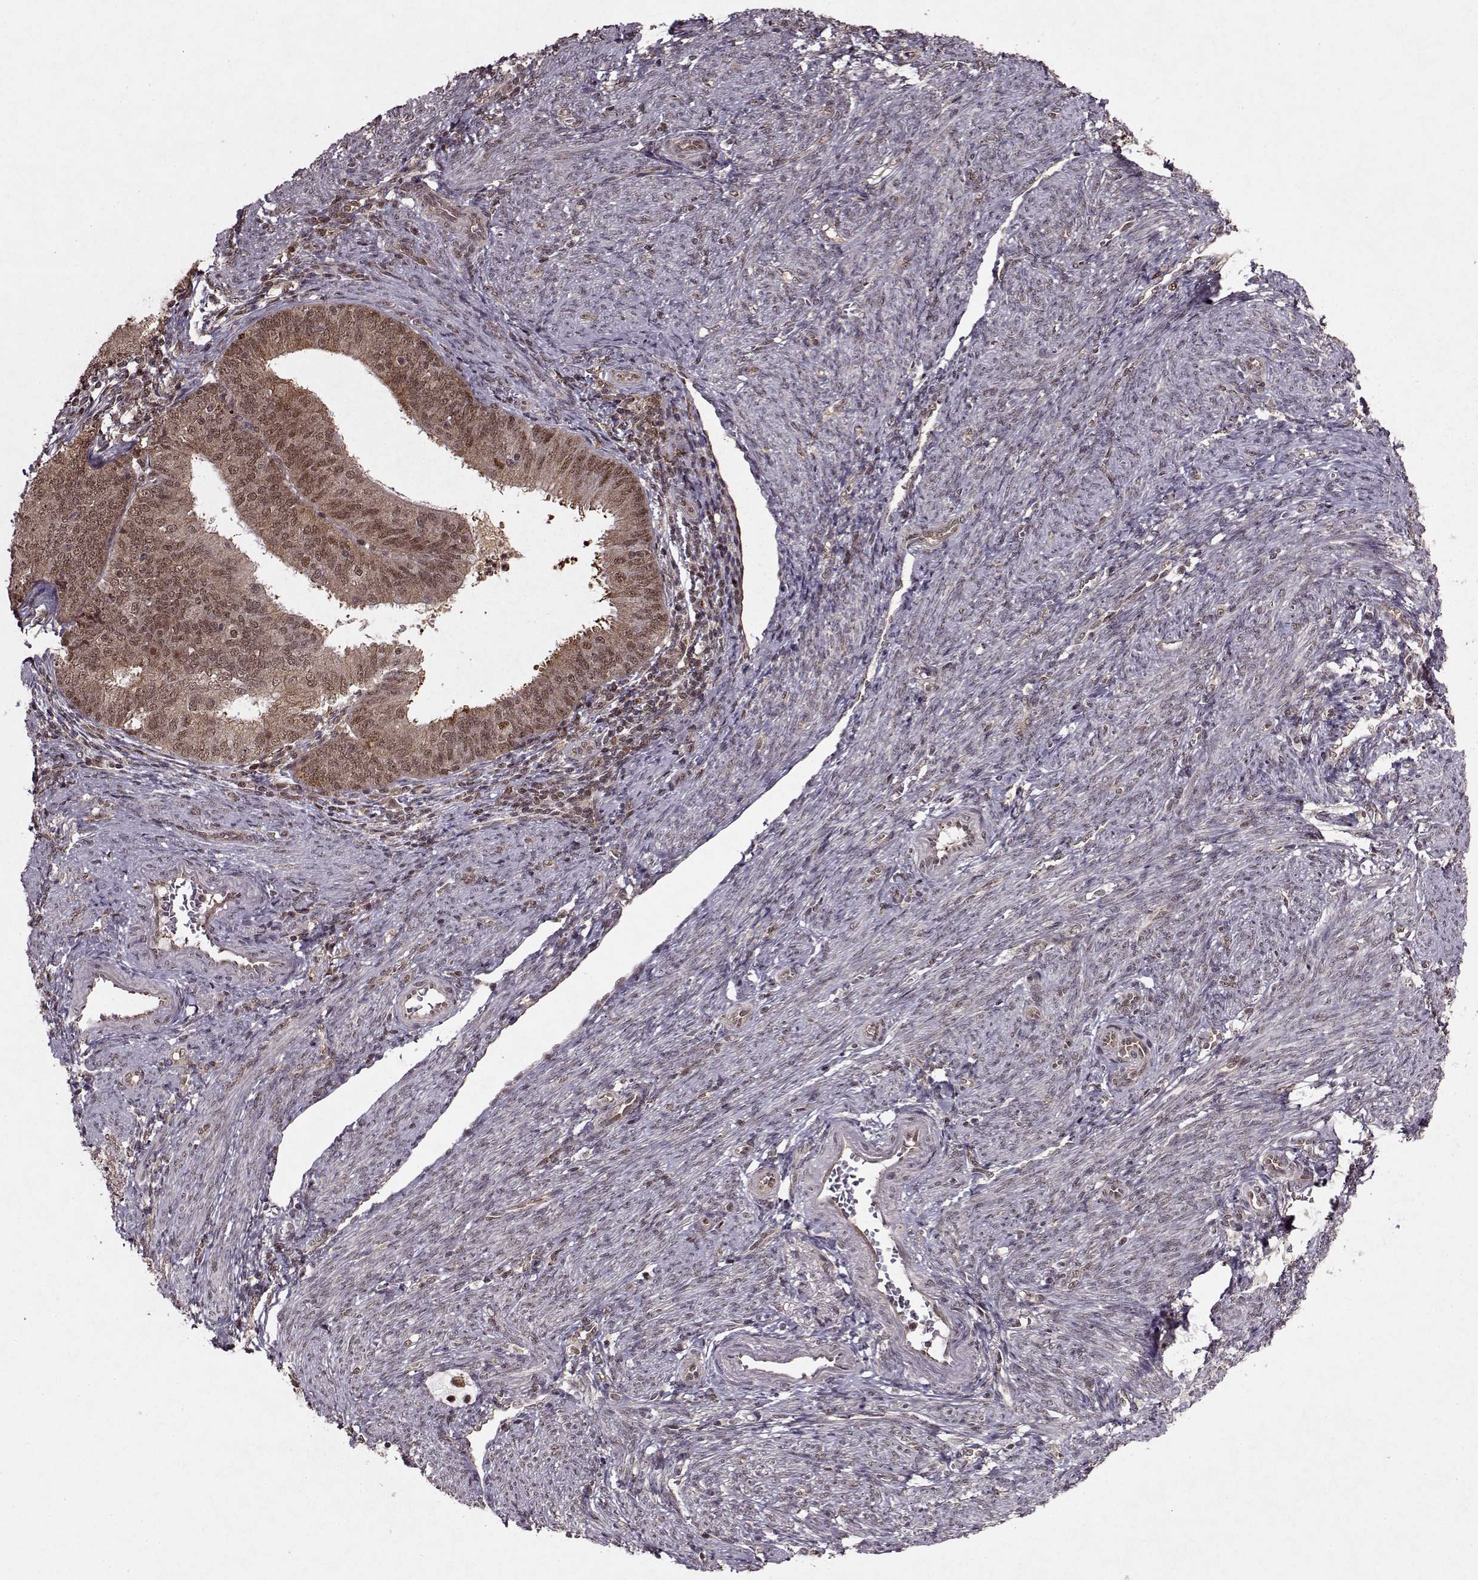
{"staining": {"intensity": "weak", "quantity": ">75%", "location": "cytoplasmic/membranous,nuclear"}, "tissue": "endometrial cancer", "cell_type": "Tumor cells", "image_type": "cancer", "snomed": [{"axis": "morphology", "description": "Adenocarcinoma, NOS"}, {"axis": "topography", "description": "Endometrium"}], "caption": "The micrograph shows a brown stain indicating the presence of a protein in the cytoplasmic/membranous and nuclear of tumor cells in endometrial cancer (adenocarcinoma).", "gene": "PSMA7", "patient": {"sex": "female", "age": 57}}